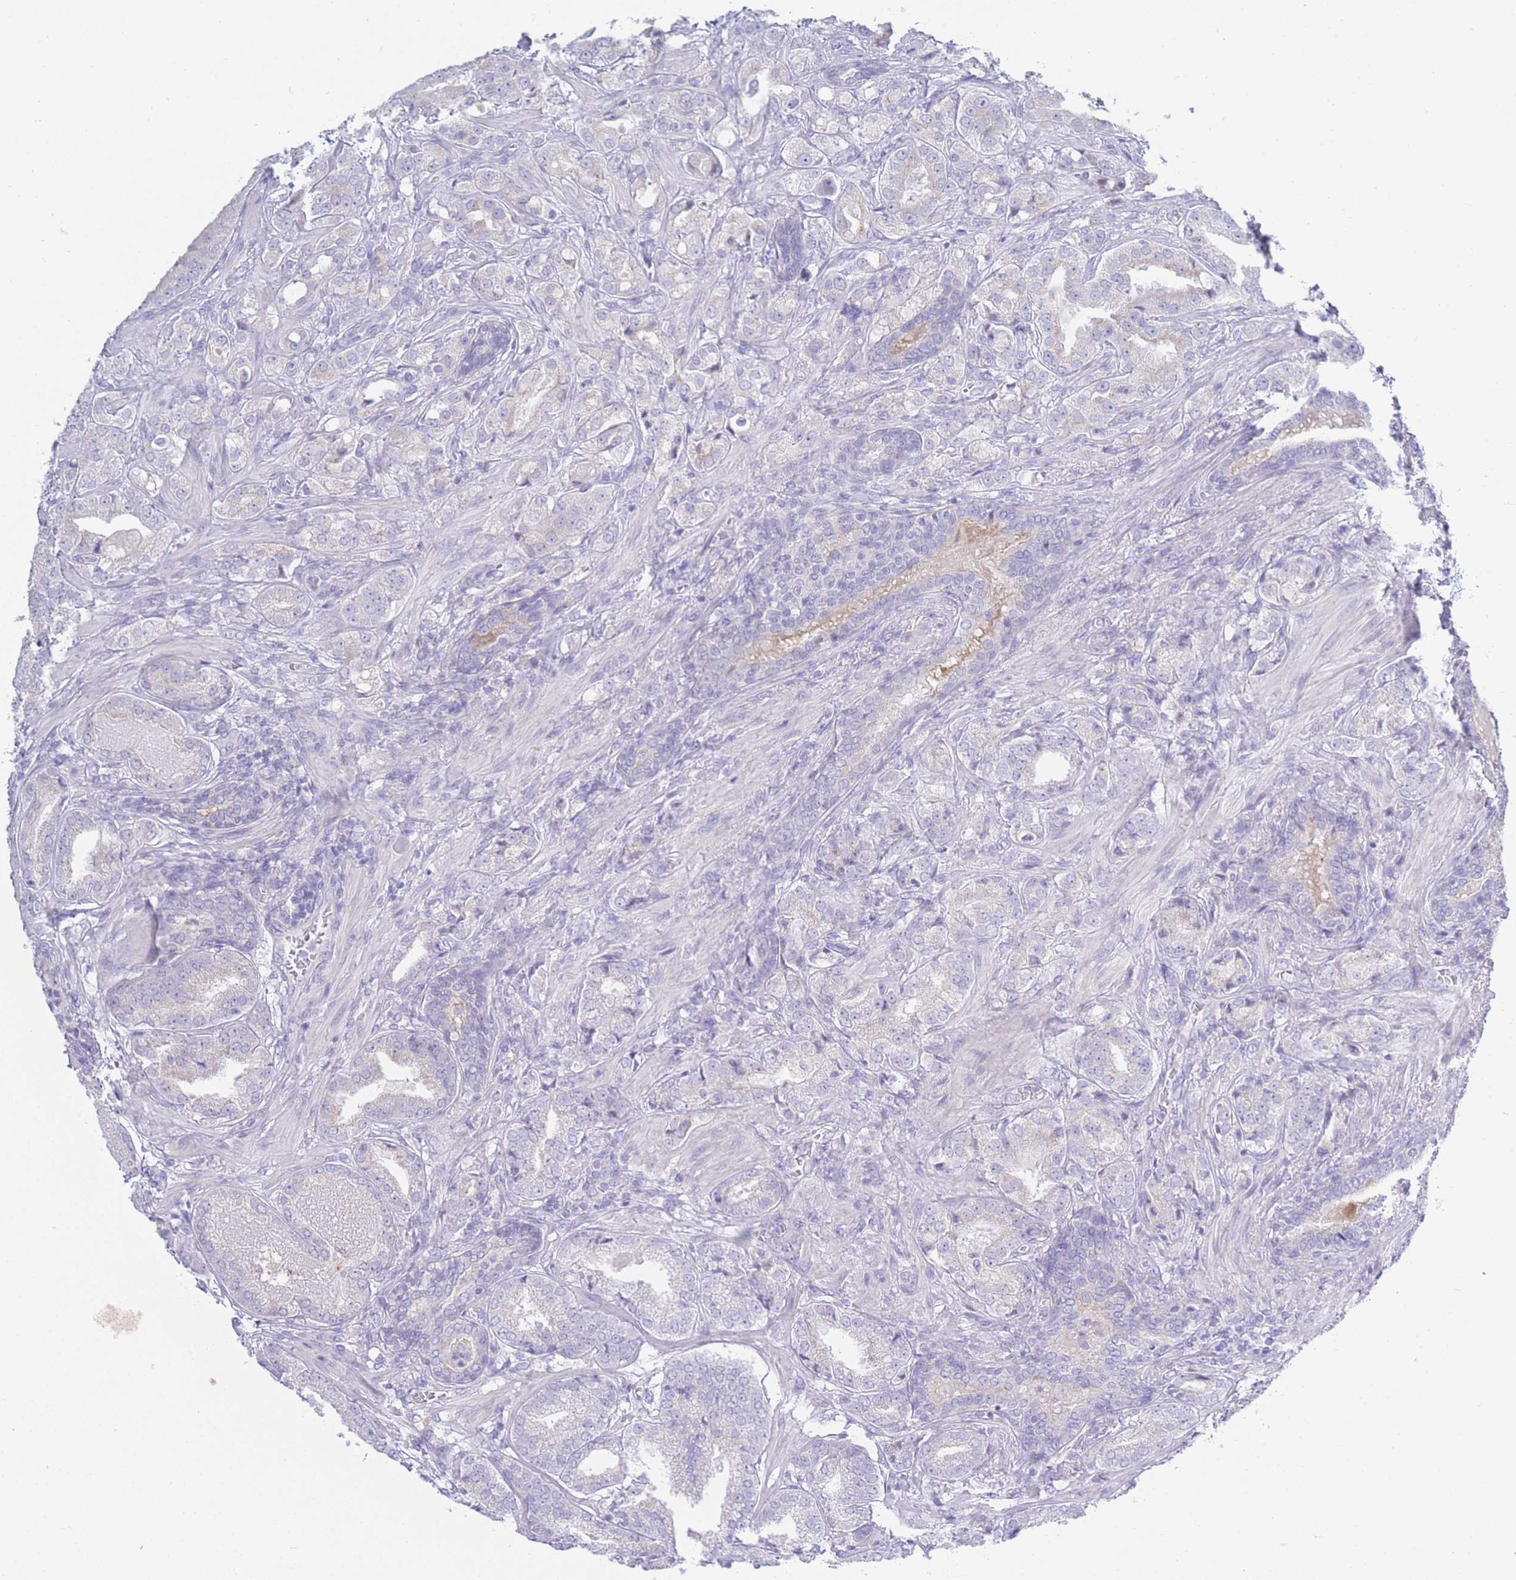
{"staining": {"intensity": "negative", "quantity": "none", "location": "none"}, "tissue": "prostate cancer", "cell_type": "Tumor cells", "image_type": "cancer", "snomed": [{"axis": "morphology", "description": "Adenocarcinoma, High grade"}, {"axis": "topography", "description": "Prostate"}], "caption": "High power microscopy micrograph of an immunohistochemistry photomicrograph of adenocarcinoma (high-grade) (prostate), revealing no significant expression in tumor cells.", "gene": "LRRC37A", "patient": {"sex": "male", "age": 63}}